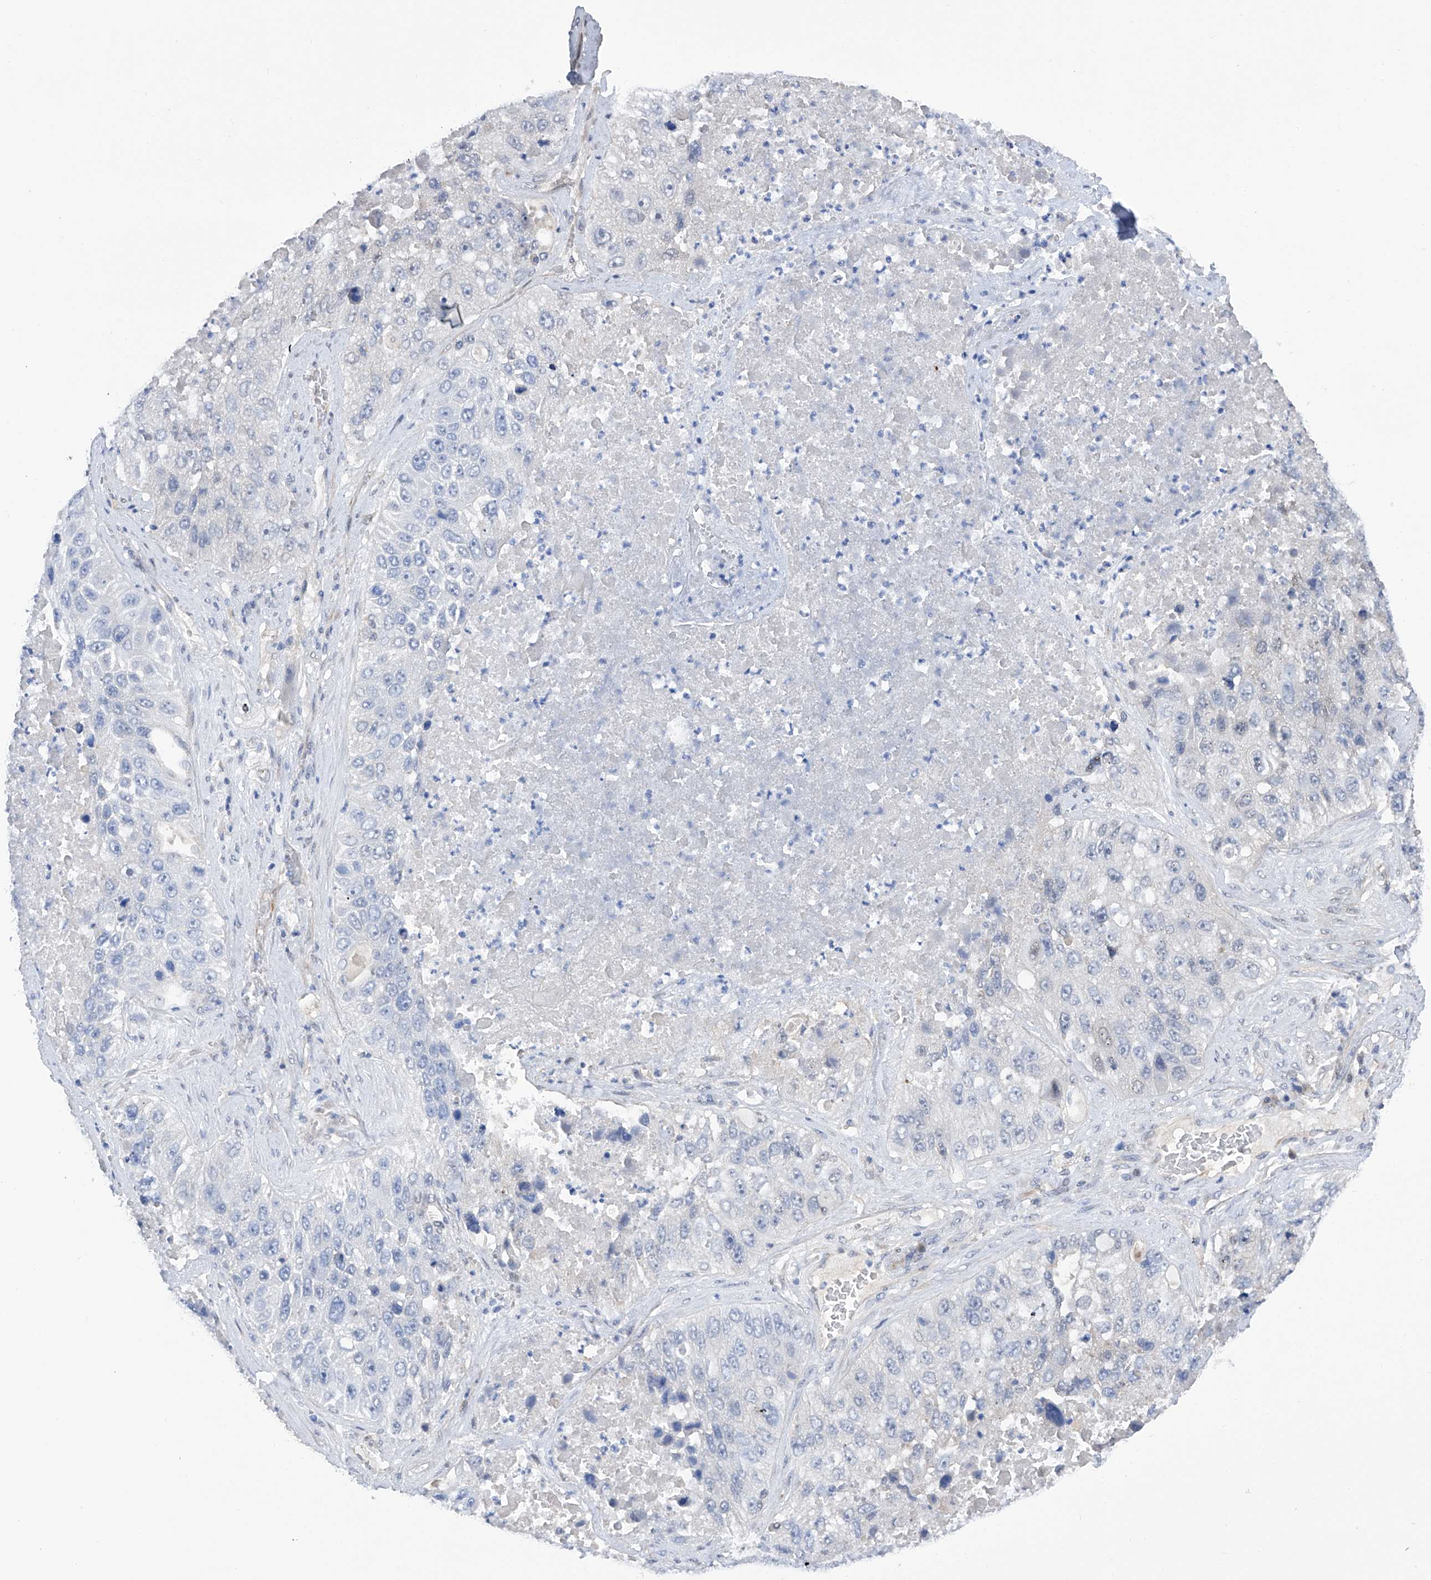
{"staining": {"intensity": "negative", "quantity": "none", "location": "none"}, "tissue": "lung cancer", "cell_type": "Tumor cells", "image_type": "cancer", "snomed": [{"axis": "morphology", "description": "Squamous cell carcinoma, NOS"}, {"axis": "topography", "description": "Lung"}], "caption": "Human lung squamous cell carcinoma stained for a protein using IHC demonstrates no expression in tumor cells.", "gene": "PGM3", "patient": {"sex": "male", "age": 61}}